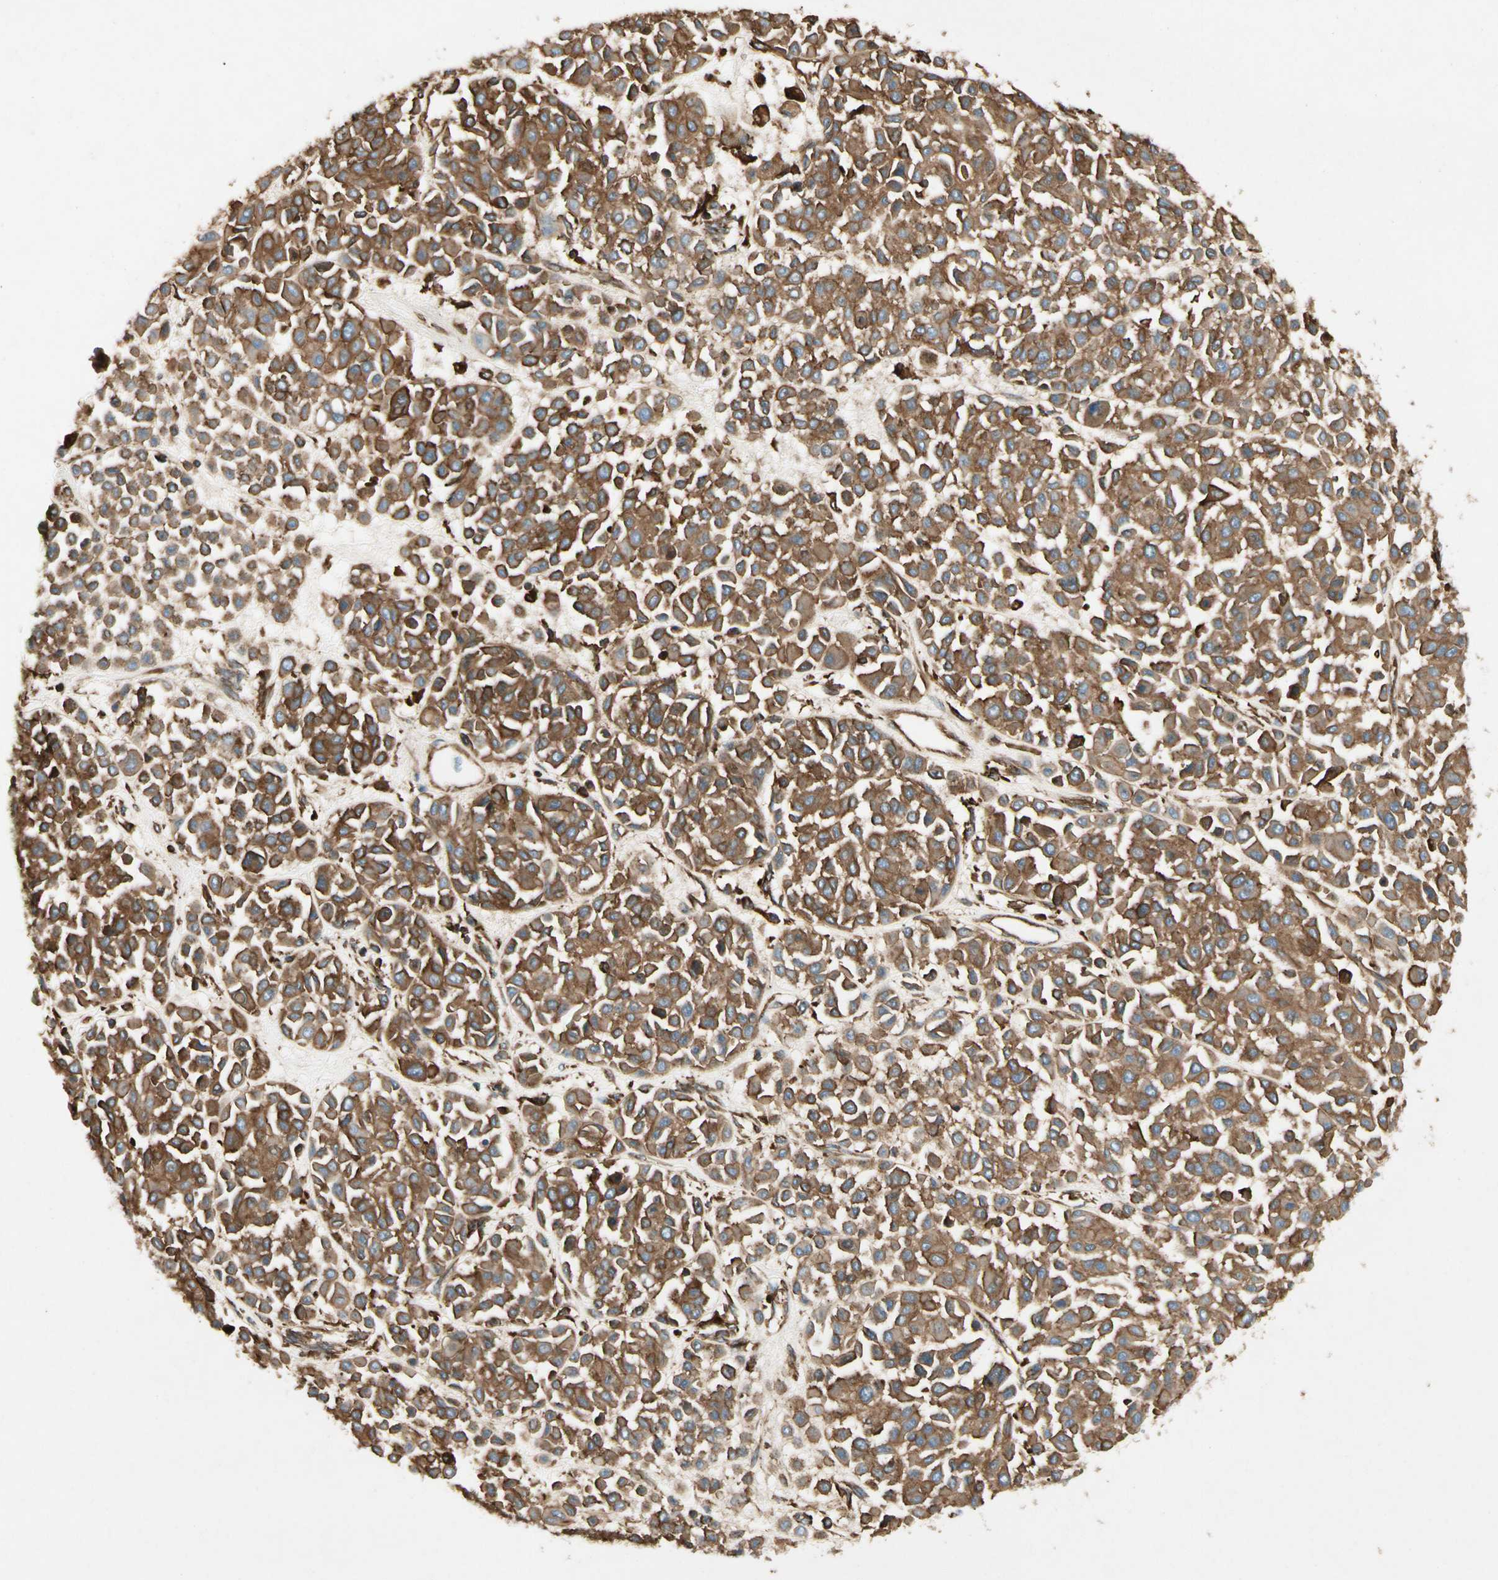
{"staining": {"intensity": "moderate", "quantity": ">75%", "location": "cytoplasmic/membranous"}, "tissue": "melanoma", "cell_type": "Tumor cells", "image_type": "cancer", "snomed": [{"axis": "morphology", "description": "Malignant melanoma, Metastatic site"}, {"axis": "topography", "description": "Soft tissue"}], "caption": "An immunohistochemistry (IHC) micrograph of neoplastic tissue is shown. Protein staining in brown highlights moderate cytoplasmic/membranous positivity in malignant melanoma (metastatic site) within tumor cells.", "gene": "ARPC2", "patient": {"sex": "male", "age": 41}}